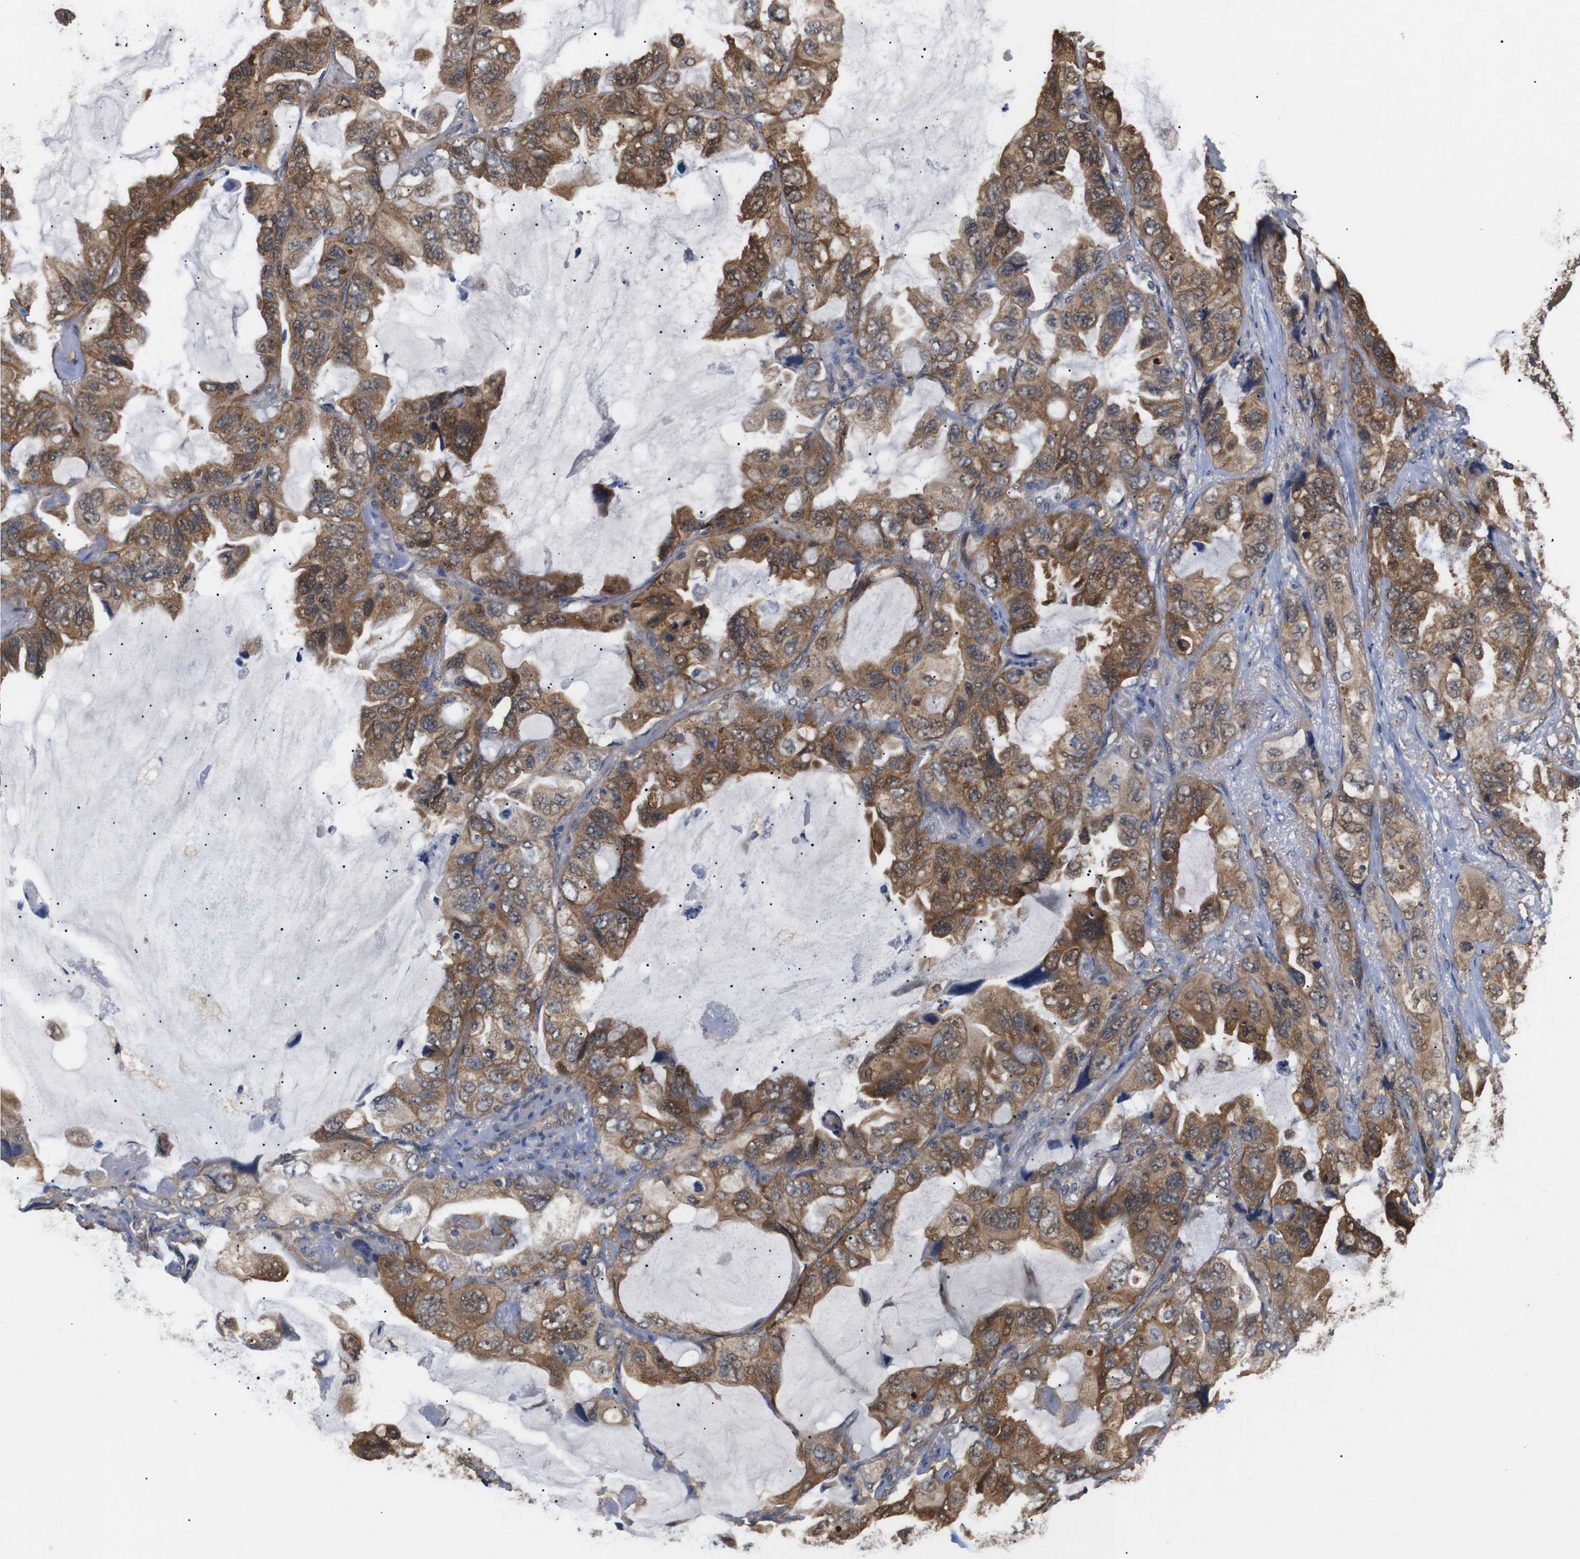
{"staining": {"intensity": "moderate", "quantity": ">75%", "location": "cytoplasmic/membranous"}, "tissue": "lung cancer", "cell_type": "Tumor cells", "image_type": "cancer", "snomed": [{"axis": "morphology", "description": "Squamous cell carcinoma, NOS"}, {"axis": "topography", "description": "Lung"}], "caption": "Human lung squamous cell carcinoma stained for a protein (brown) demonstrates moderate cytoplasmic/membranous positive expression in about >75% of tumor cells.", "gene": "DDR1", "patient": {"sex": "female", "age": 73}}